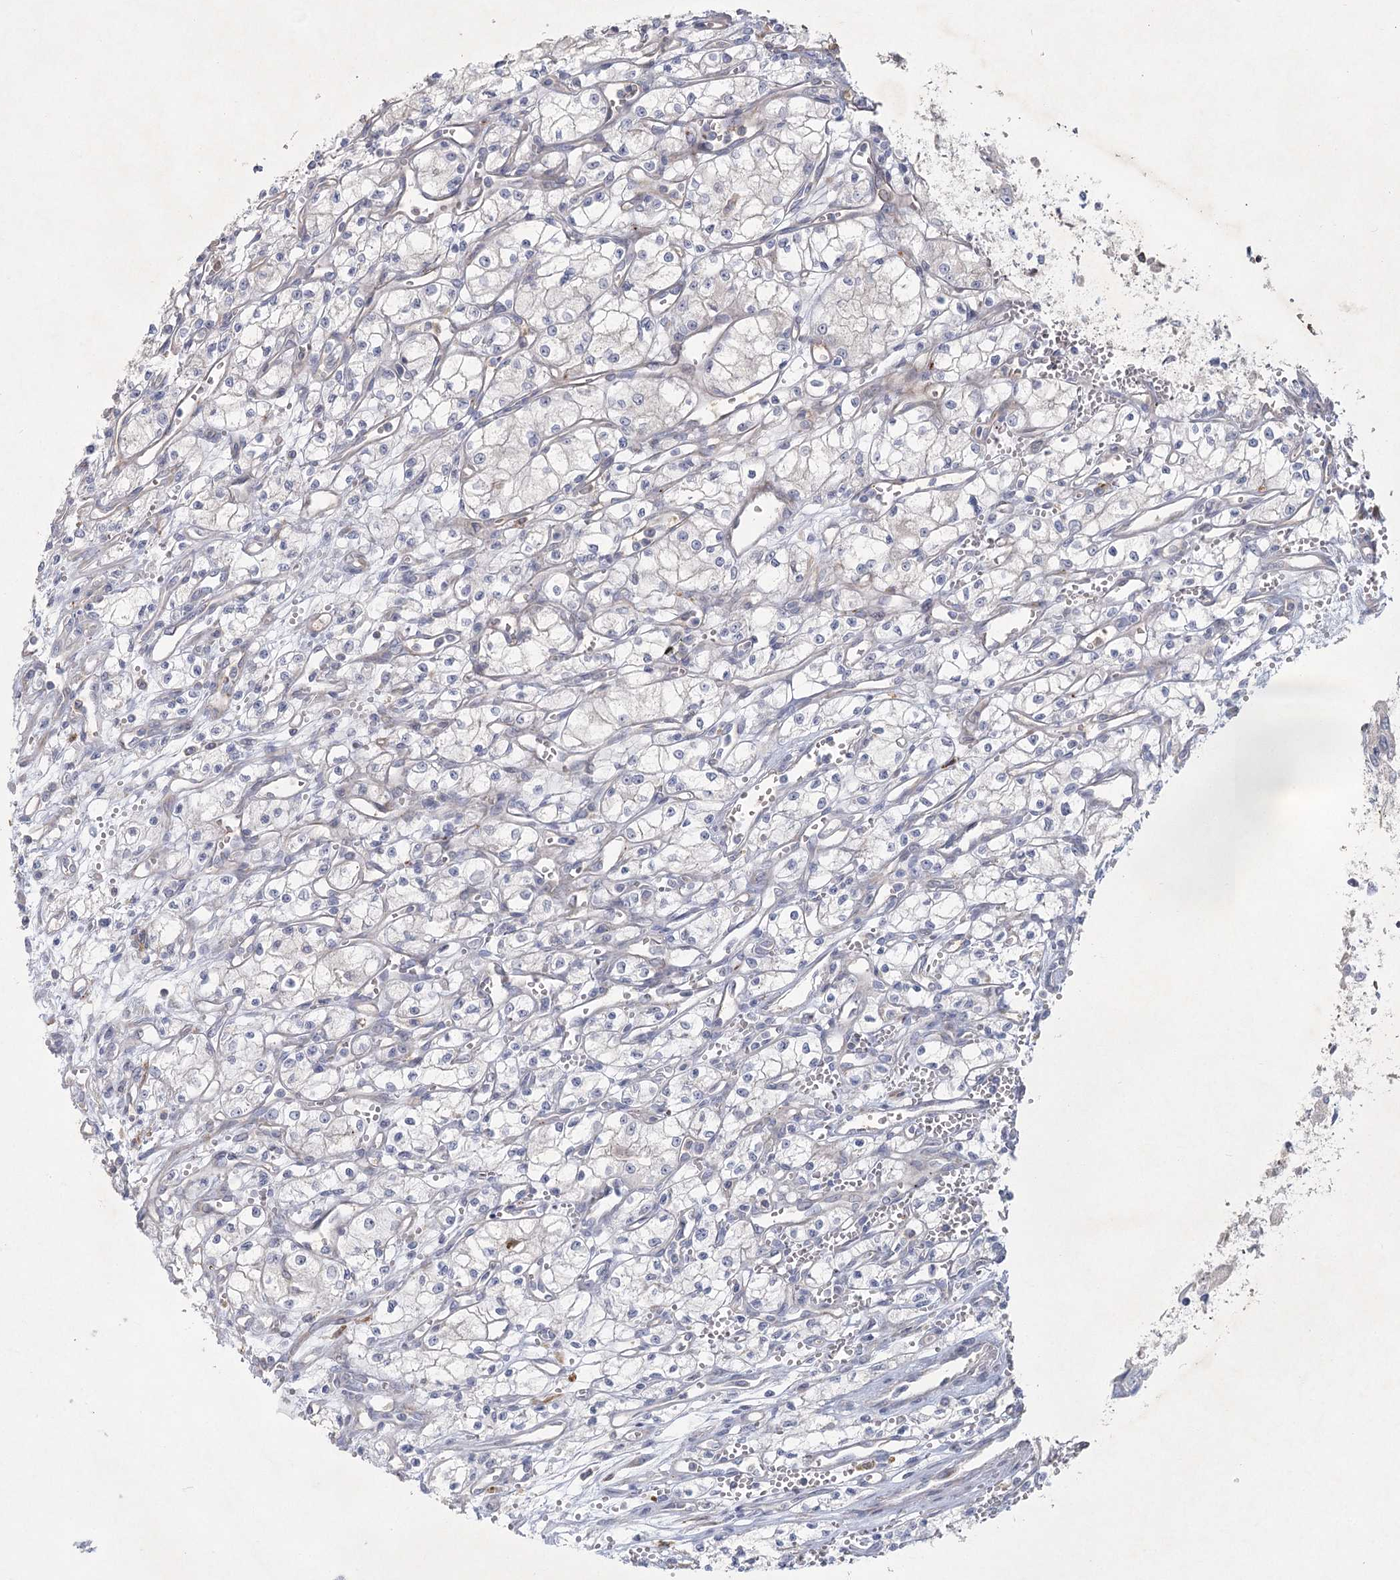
{"staining": {"intensity": "negative", "quantity": "none", "location": "none"}, "tissue": "renal cancer", "cell_type": "Tumor cells", "image_type": "cancer", "snomed": [{"axis": "morphology", "description": "Adenocarcinoma, NOS"}, {"axis": "topography", "description": "Kidney"}], "caption": "Immunohistochemistry of renal cancer exhibits no expression in tumor cells.", "gene": "FAM110C", "patient": {"sex": "male", "age": 59}}